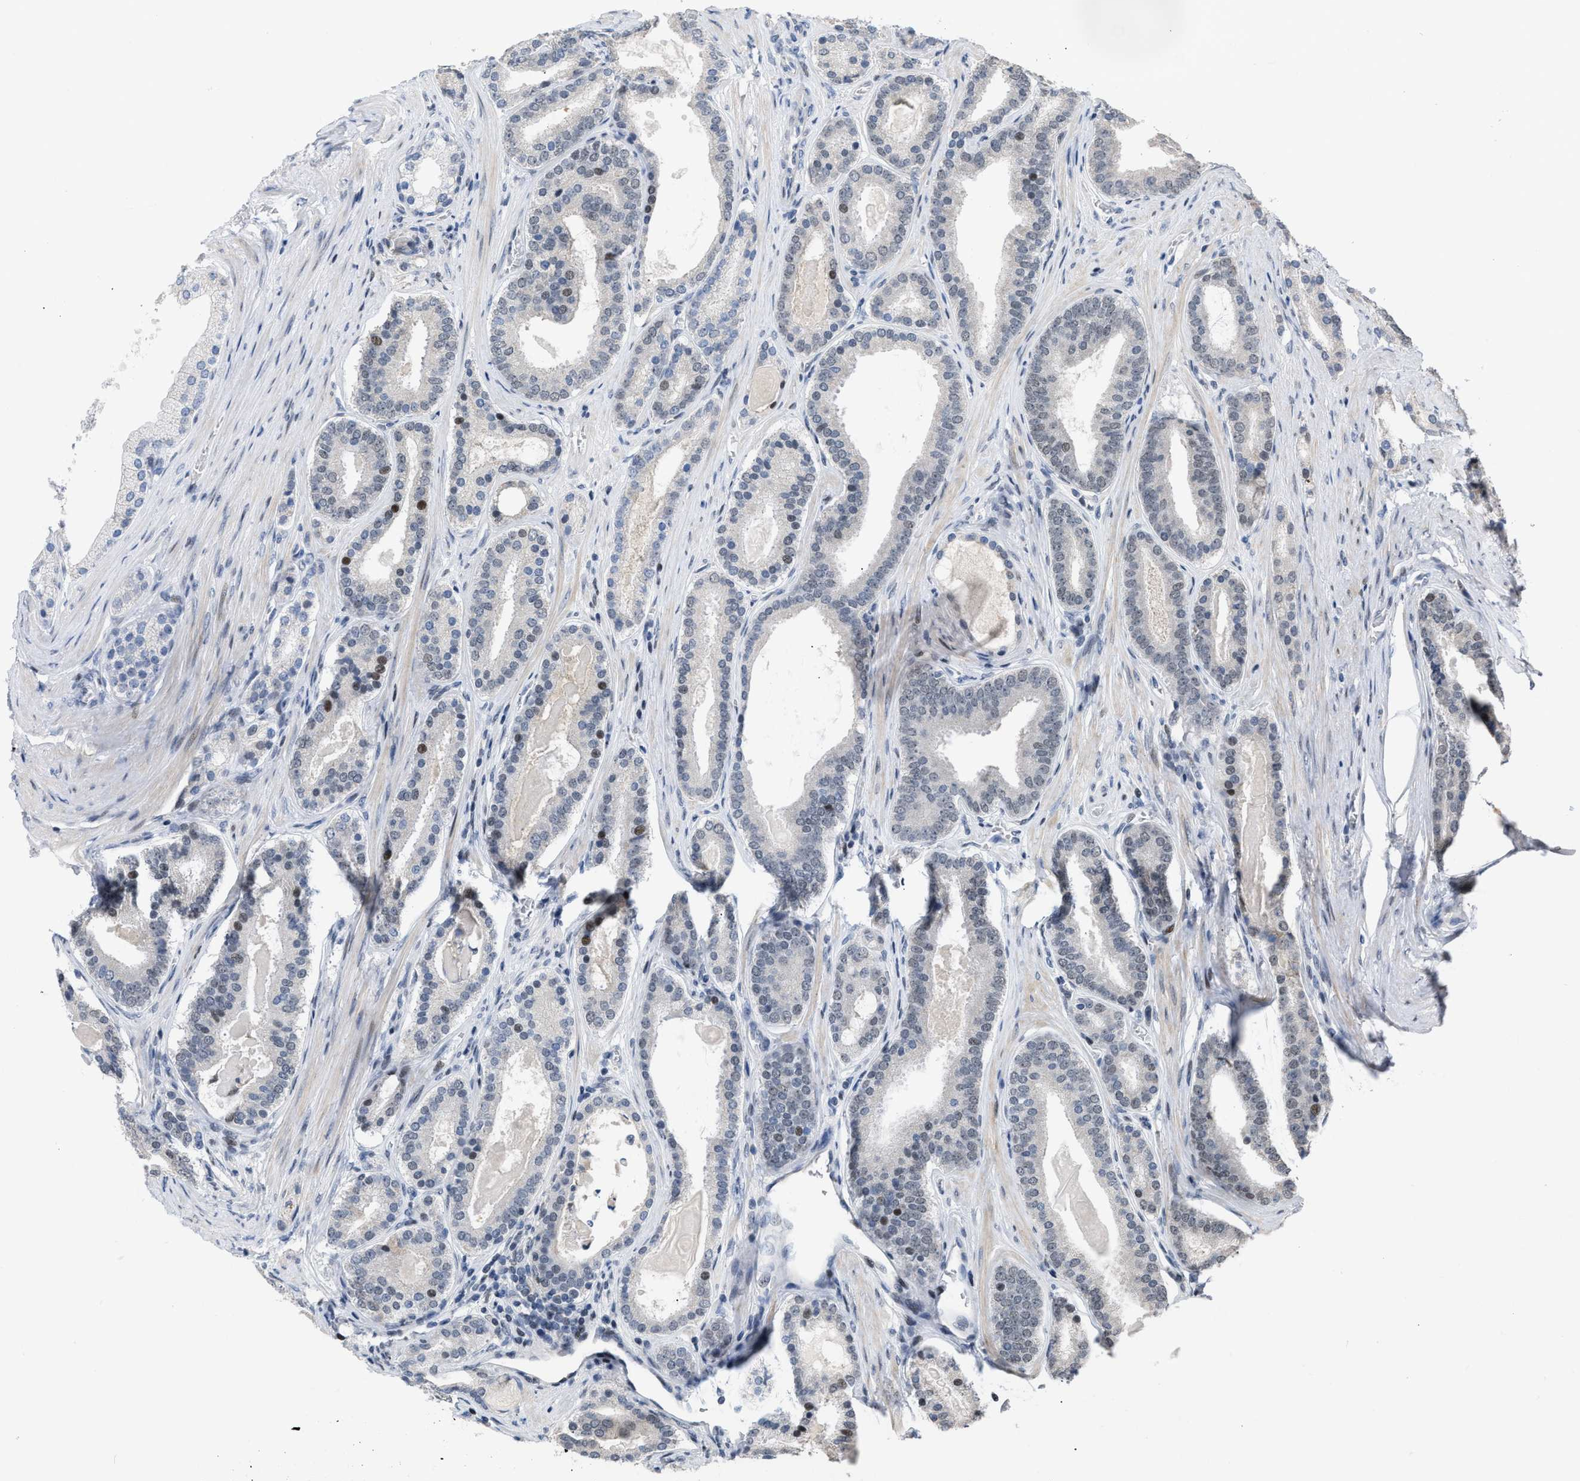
{"staining": {"intensity": "negative", "quantity": "none", "location": "none"}, "tissue": "prostate cancer", "cell_type": "Tumor cells", "image_type": "cancer", "snomed": [{"axis": "morphology", "description": "Adenocarcinoma, High grade"}, {"axis": "topography", "description": "Prostate"}], "caption": "IHC of prostate high-grade adenocarcinoma reveals no staining in tumor cells.", "gene": "SETDB1", "patient": {"sex": "male", "age": 60}}